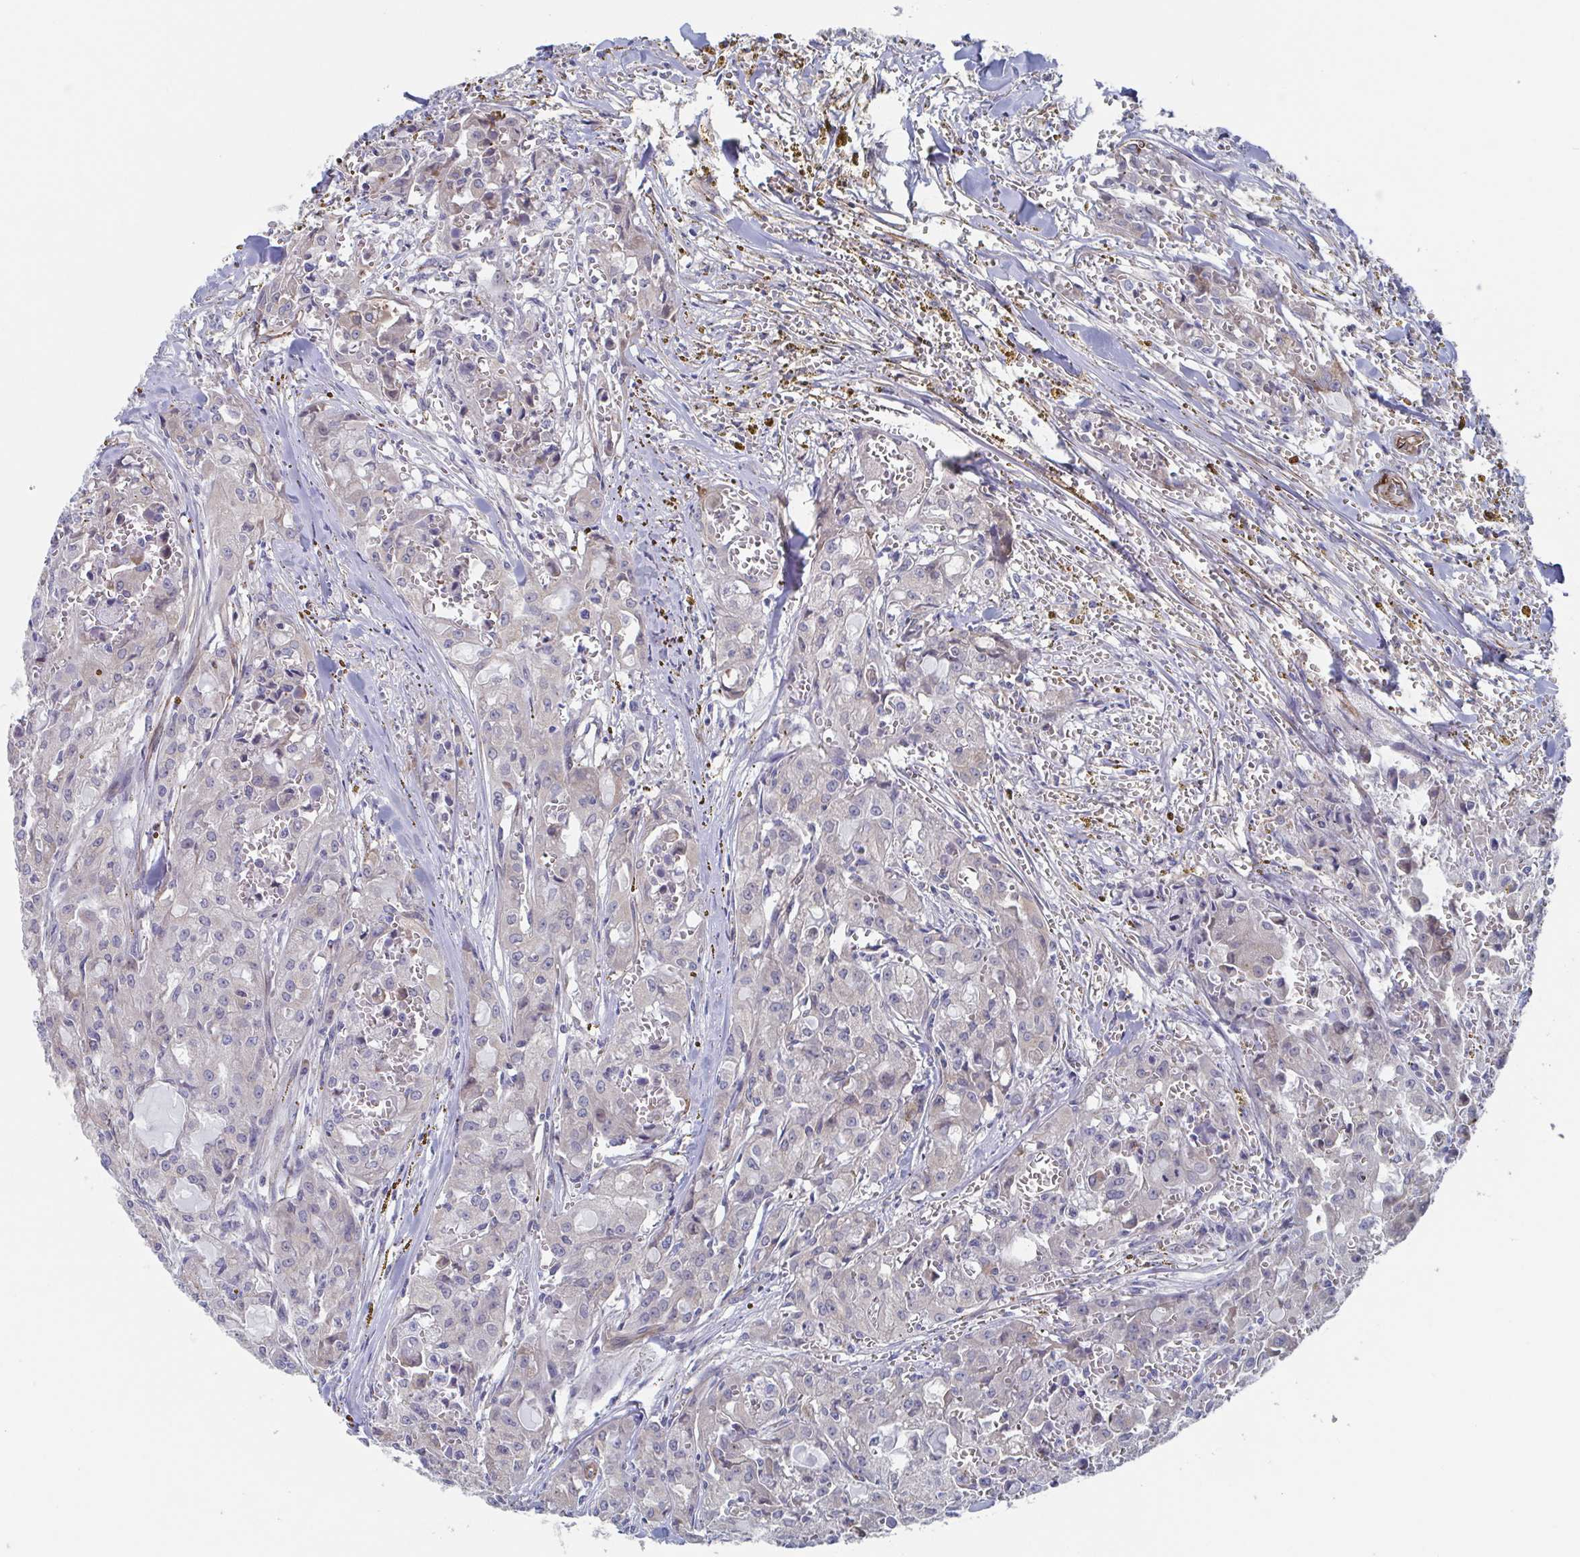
{"staining": {"intensity": "negative", "quantity": "none", "location": "none"}, "tissue": "head and neck cancer", "cell_type": "Tumor cells", "image_type": "cancer", "snomed": [{"axis": "morphology", "description": "Adenocarcinoma, NOS"}, {"axis": "topography", "description": "Head-Neck"}], "caption": "Histopathology image shows no protein staining in tumor cells of adenocarcinoma (head and neck) tissue.", "gene": "KLC3", "patient": {"sex": "male", "age": 64}}